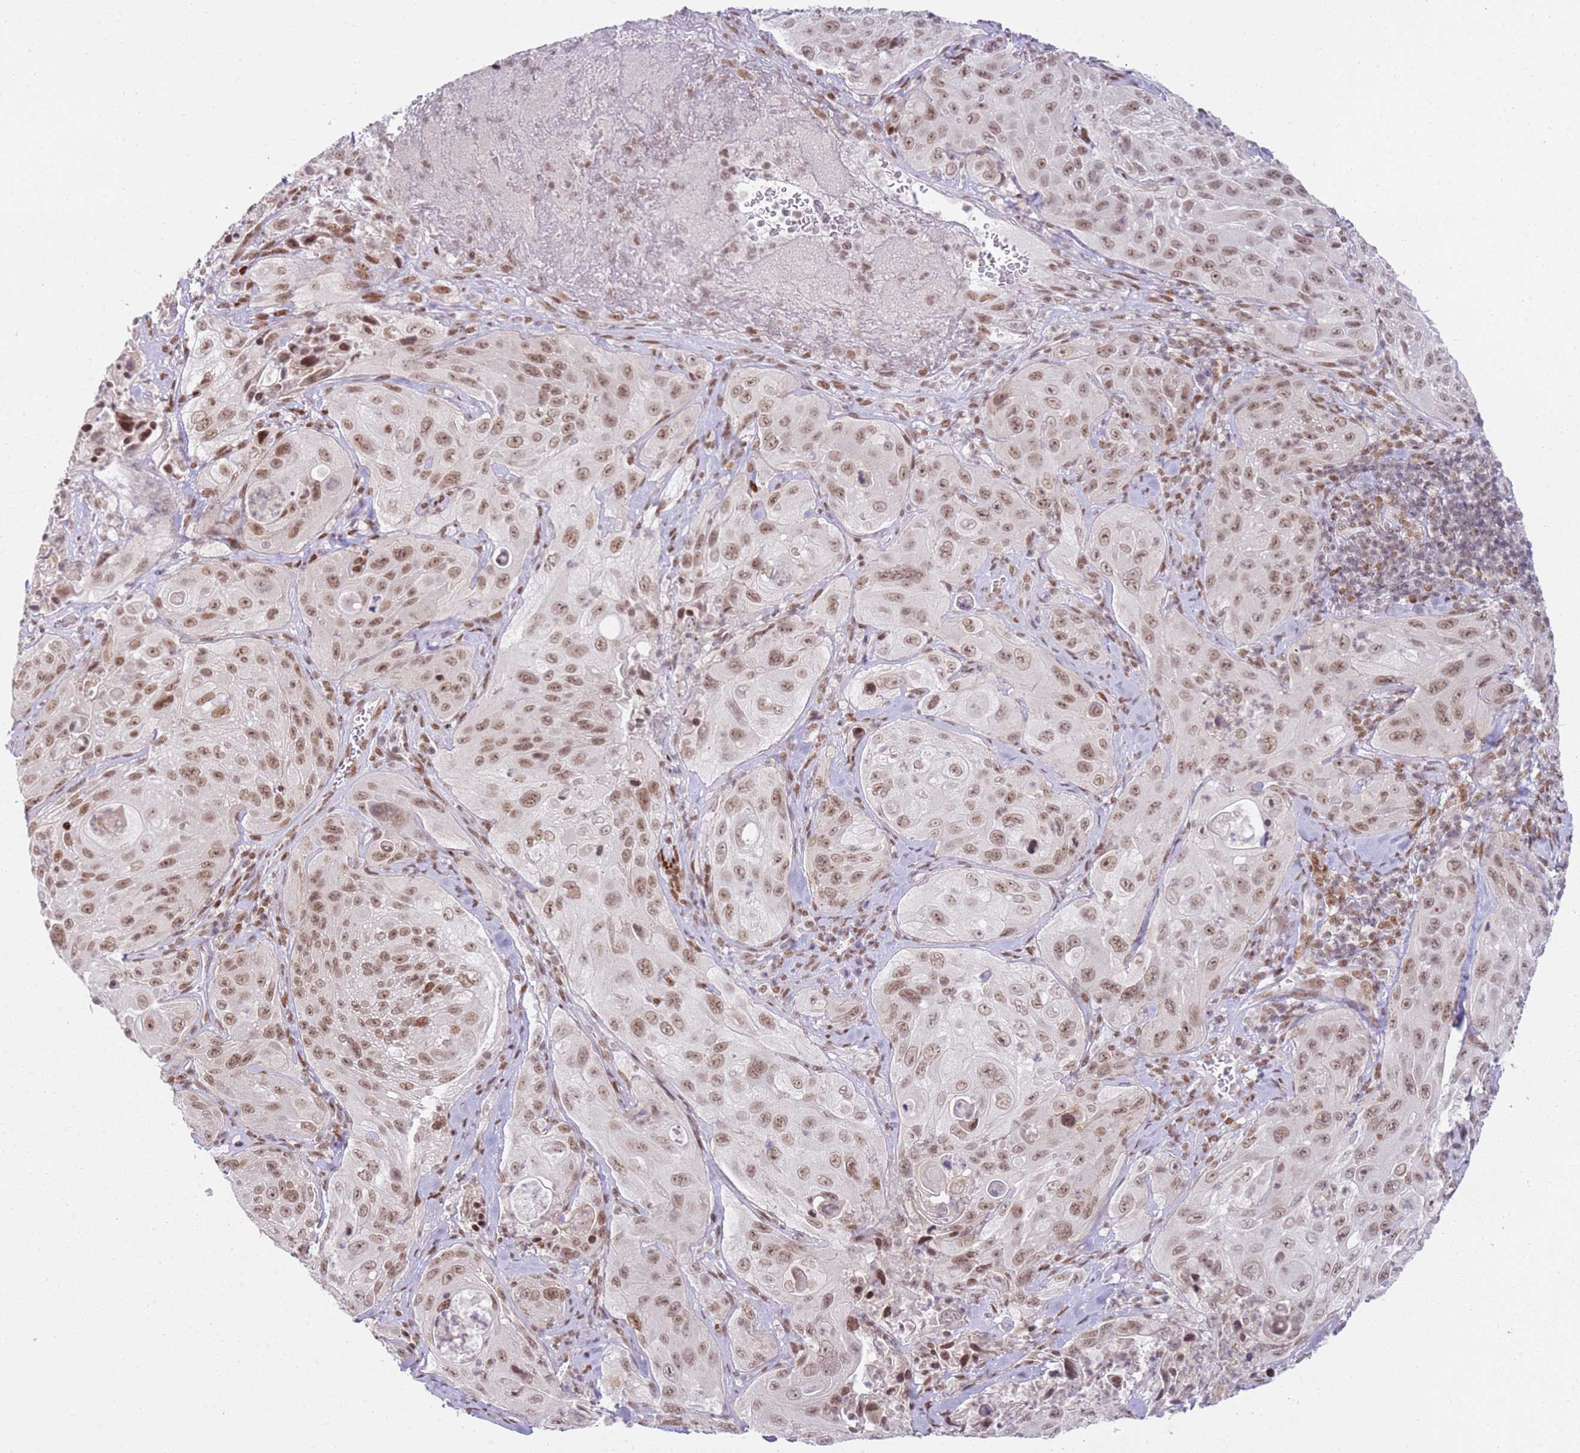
{"staining": {"intensity": "moderate", "quantity": ">75%", "location": "nuclear"}, "tissue": "cervical cancer", "cell_type": "Tumor cells", "image_type": "cancer", "snomed": [{"axis": "morphology", "description": "Squamous cell carcinoma, NOS"}, {"axis": "topography", "description": "Cervix"}], "caption": "The photomicrograph displays immunohistochemical staining of cervical cancer. There is moderate nuclear staining is identified in about >75% of tumor cells.", "gene": "PHC2", "patient": {"sex": "female", "age": 42}}